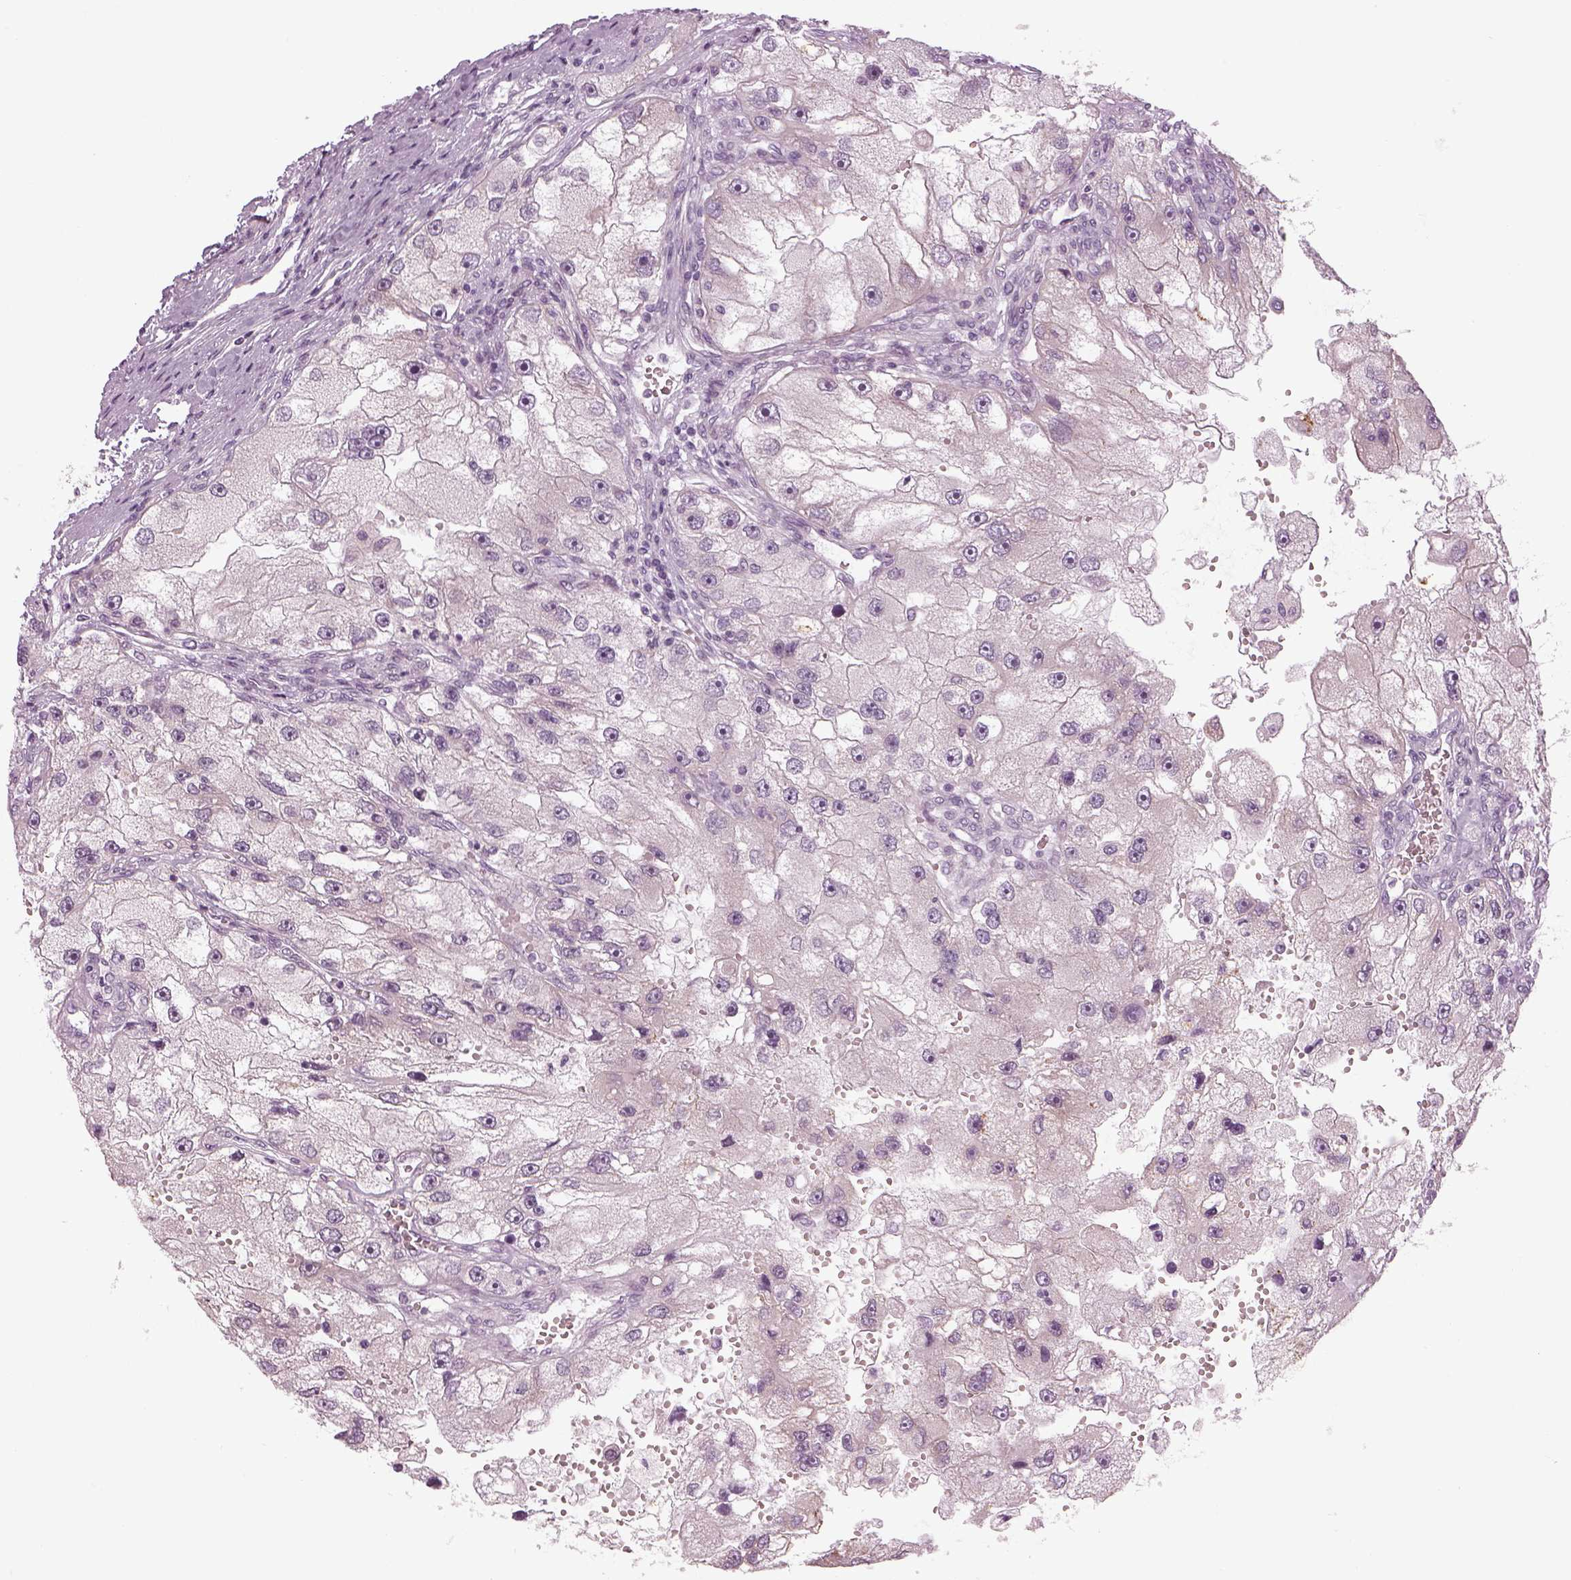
{"staining": {"intensity": "negative", "quantity": "none", "location": "none"}, "tissue": "renal cancer", "cell_type": "Tumor cells", "image_type": "cancer", "snomed": [{"axis": "morphology", "description": "Adenocarcinoma, NOS"}, {"axis": "topography", "description": "Kidney"}], "caption": "Tumor cells show no significant staining in renal adenocarcinoma.", "gene": "LRRIQ3", "patient": {"sex": "male", "age": 63}}